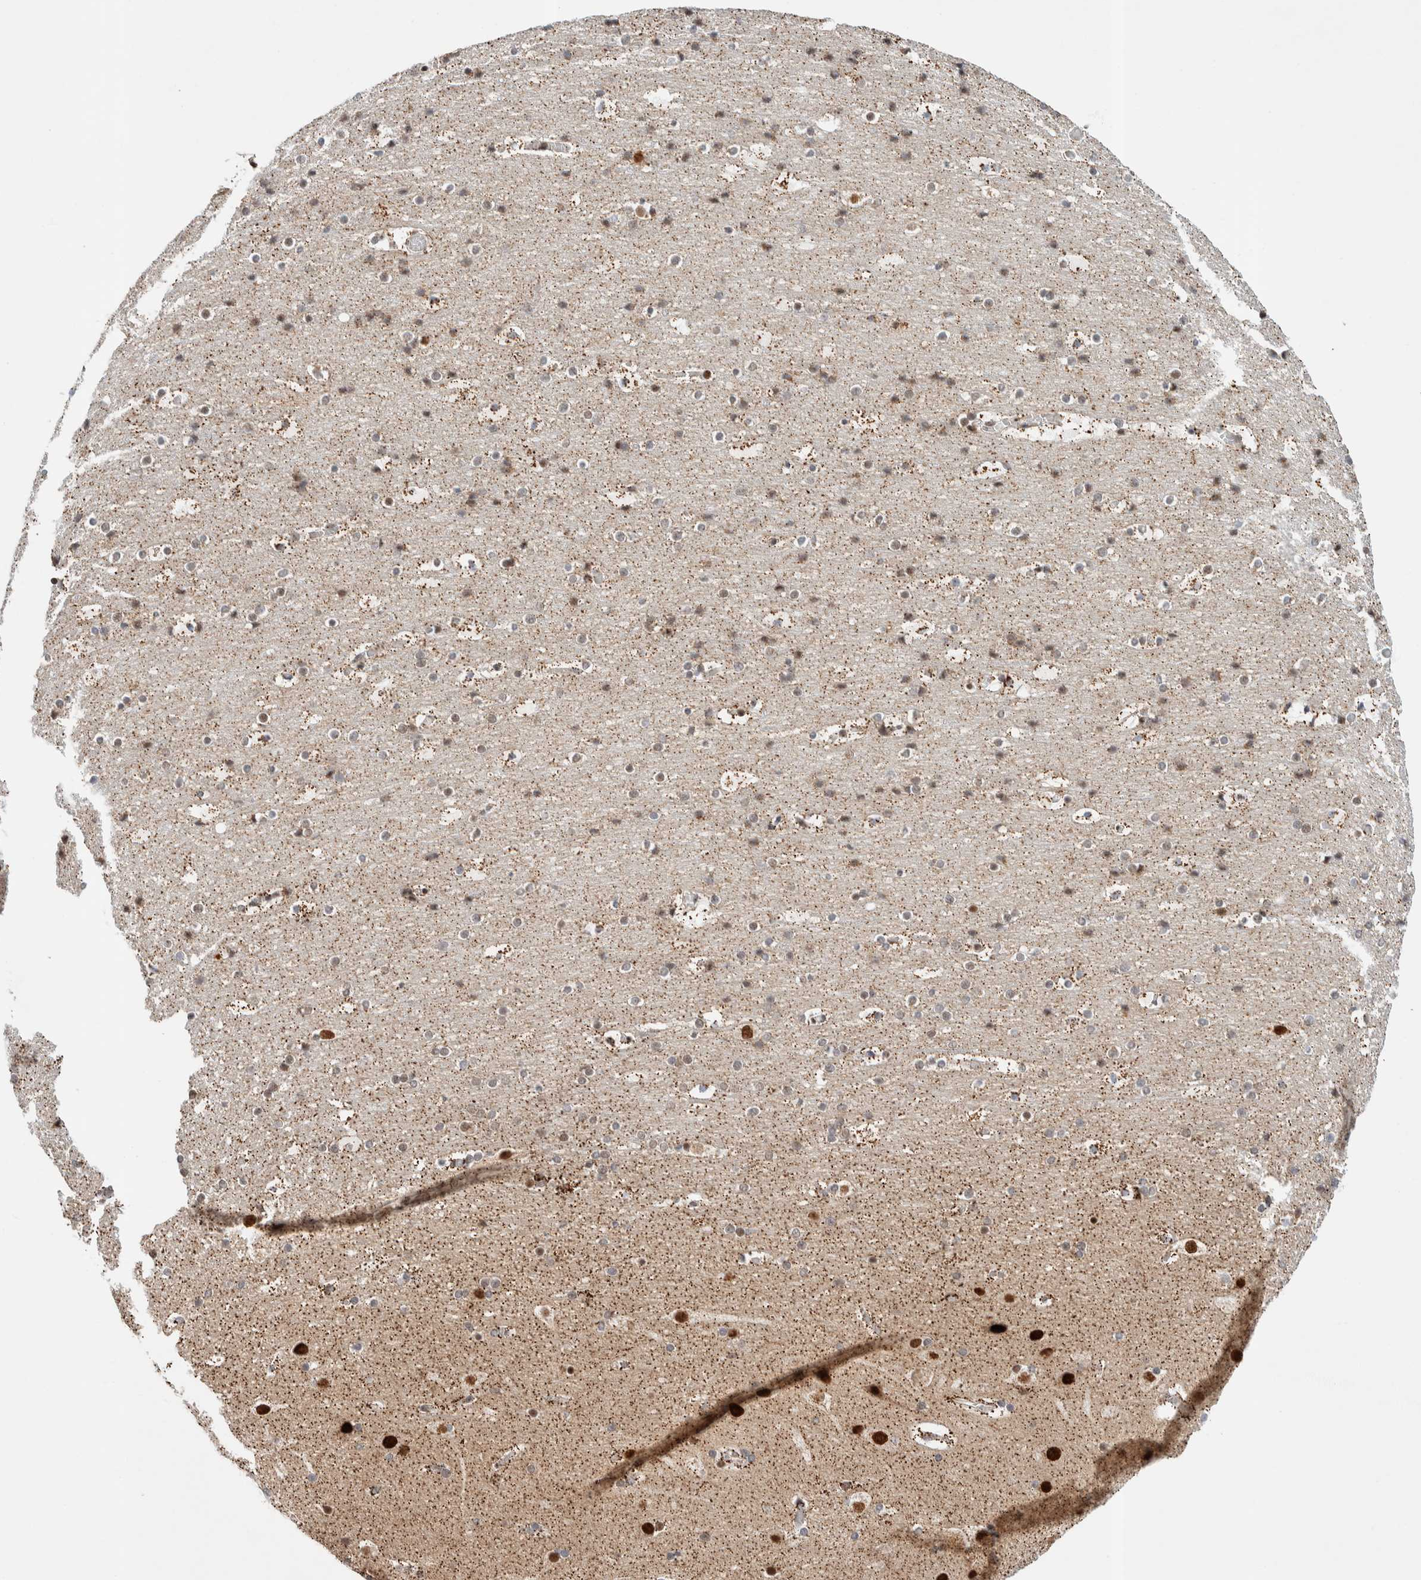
{"staining": {"intensity": "weak", "quantity": "25%-75%", "location": "nuclear"}, "tissue": "cerebral cortex", "cell_type": "Endothelial cells", "image_type": "normal", "snomed": [{"axis": "morphology", "description": "Normal tissue, NOS"}, {"axis": "topography", "description": "Cerebral cortex"}], "caption": "Weak nuclear staining is present in approximately 25%-75% of endothelial cells in benign cerebral cortex. The staining was performed using DAB (3,3'-diaminobenzidine) to visualize the protein expression in brown, while the nuclei were stained in blue with hematoxylin (Magnification: 20x).", "gene": "TSPAN32", "patient": {"sex": "male", "age": 57}}